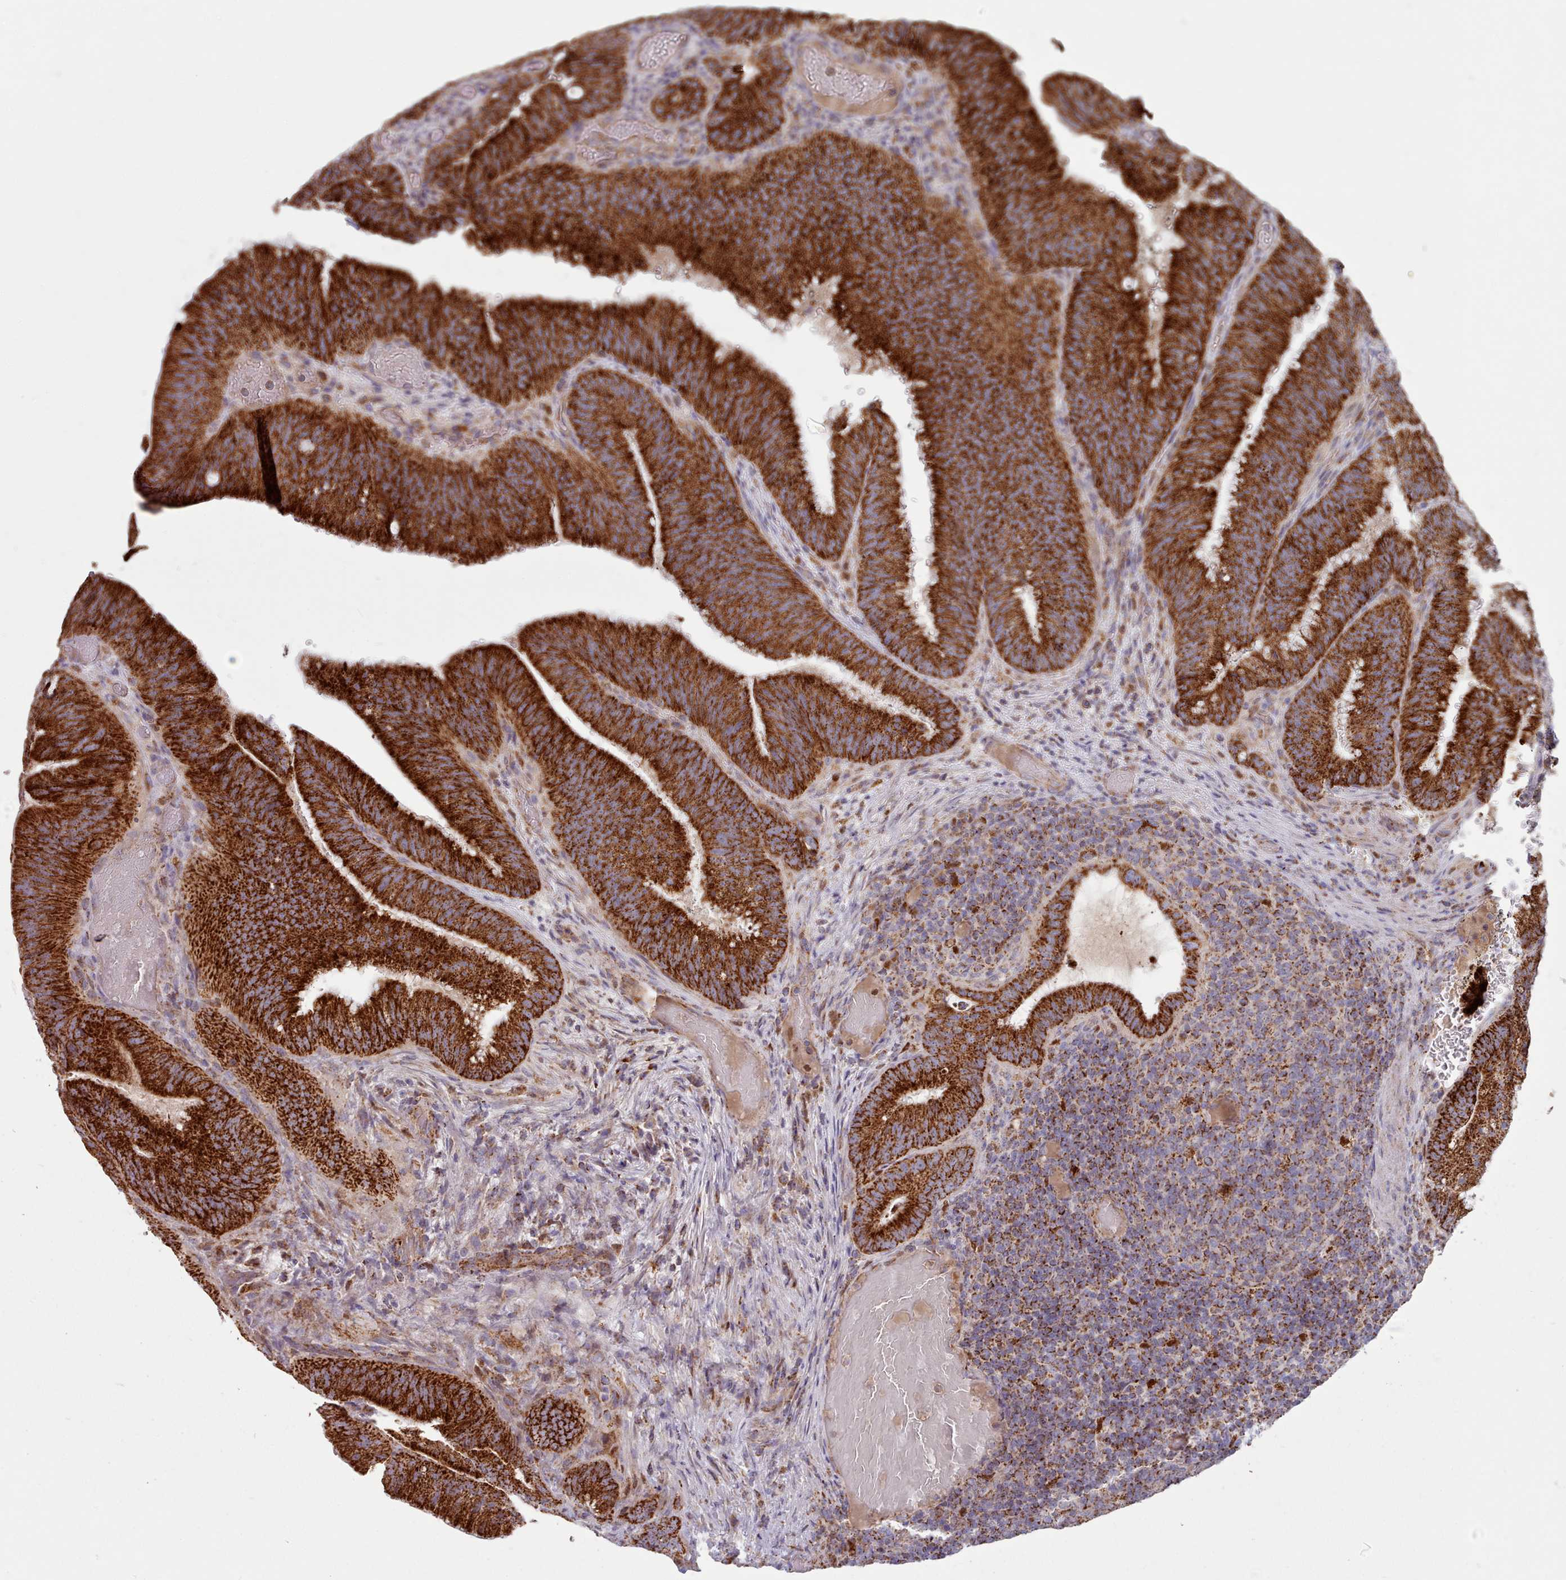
{"staining": {"intensity": "strong", "quantity": ">75%", "location": "cytoplasmic/membranous"}, "tissue": "colorectal cancer", "cell_type": "Tumor cells", "image_type": "cancer", "snomed": [{"axis": "morphology", "description": "Adenocarcinoma, NOS"}, {"axis": "topography", "description": "Colon"}], "caption": "High-magnification brightfield microscopy of colorectal adenocarcinoma stained with DAB (3,3'-diaminobenzidine) (brown) and counterstained with hematoxylin (blue). tumor cells exhibit strong cytoplasmic/membranous positivity is seen in about>75% of cells.", "gene": "HSDL2", "patient": {"sex": "female", "age": 43}}